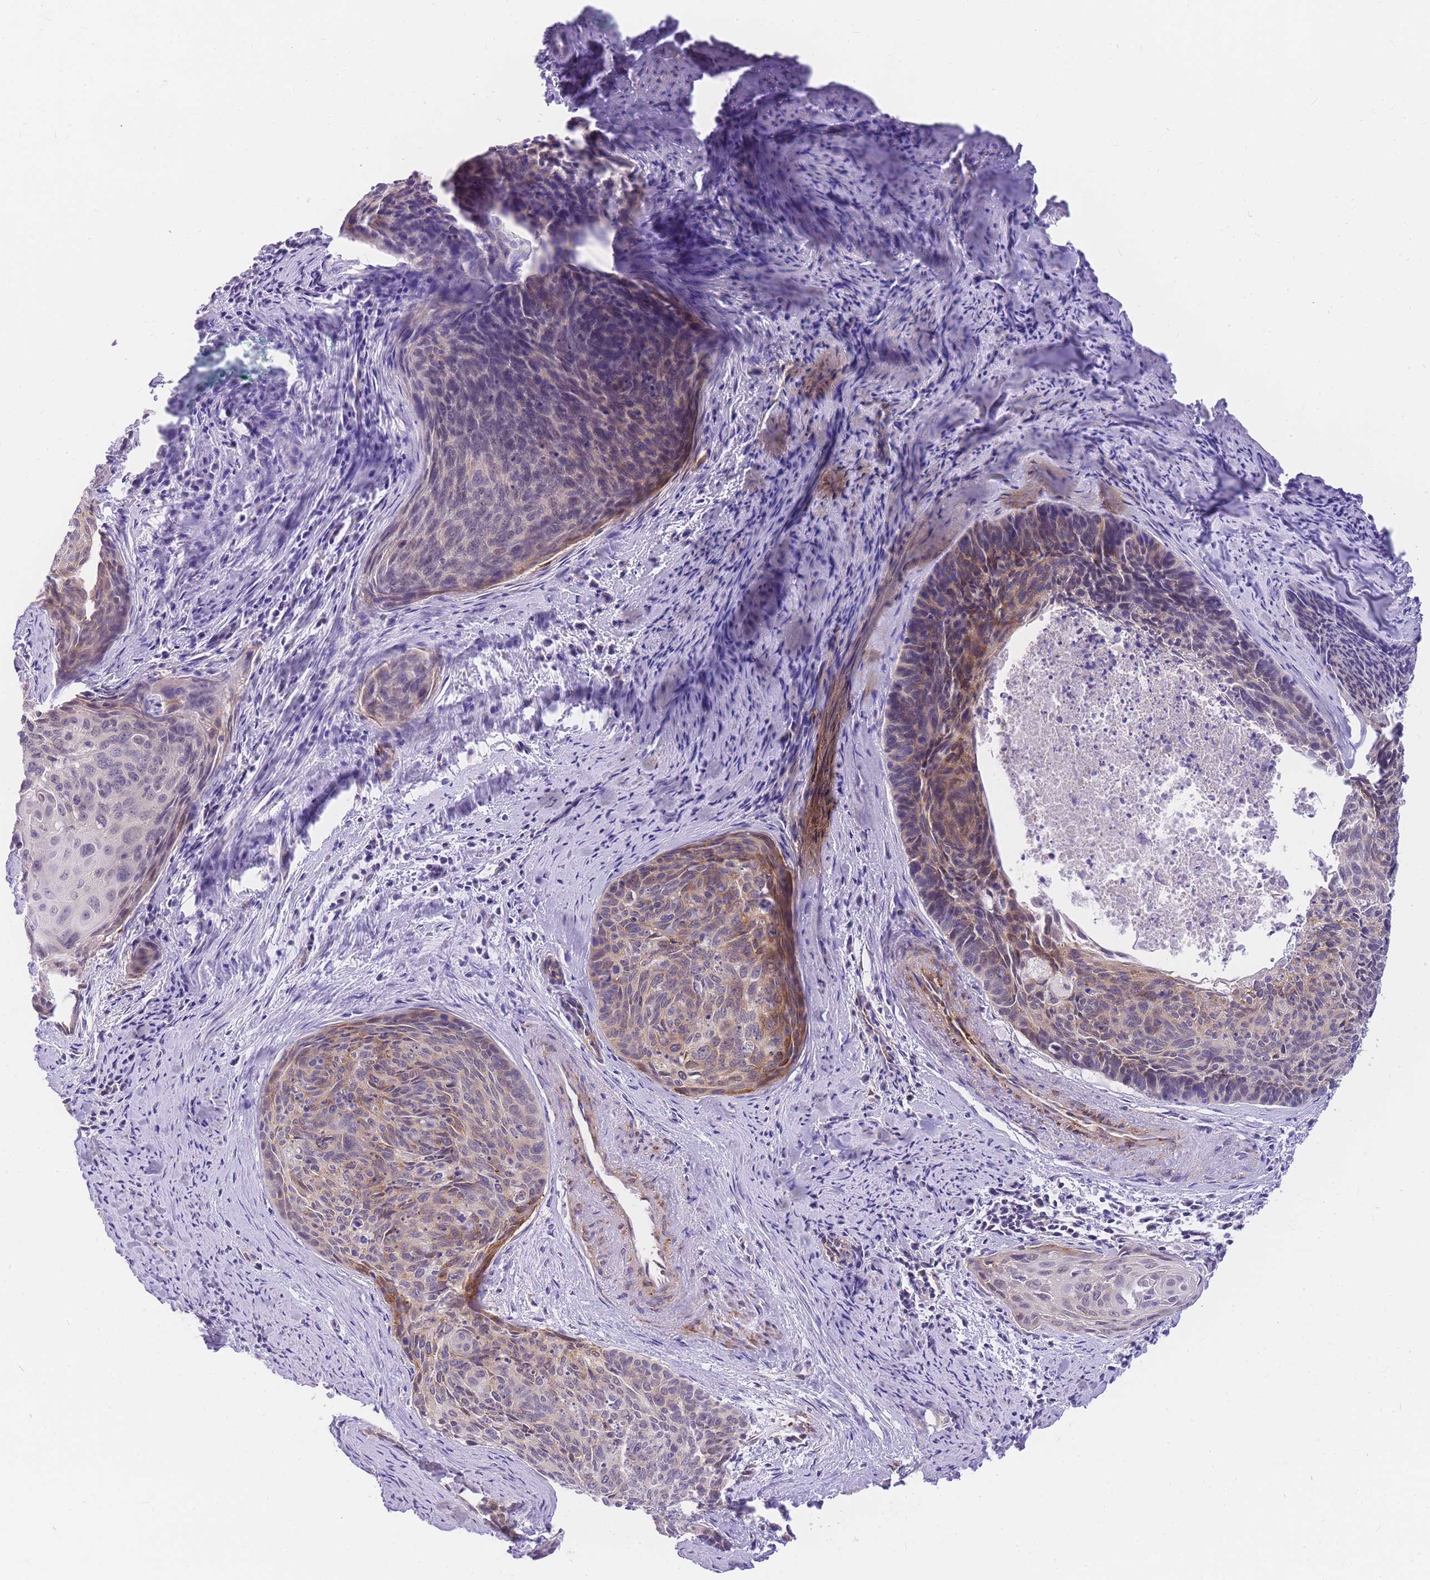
{"staining": {"intensity": "moderate", "quantity": "<25%", "location": "cytoplasmic/membranous"}, "tissue": "cervical cancer", "cell_type": "Tumor cells", "image_type": "cancer", "snomed": [{"axis": "morphology", "description": "Squamous cell carcinoma, NOS"}, {"axis": "topography", "description": "Cervix"}], "caption": "A photomicrograph of human cervical cancer stained for a protein shows moderate cytoplasmic/membranous brown staining in tumor cells.", "gene": "S100PBP", "patient": {"sex": "female", "age": 55}}